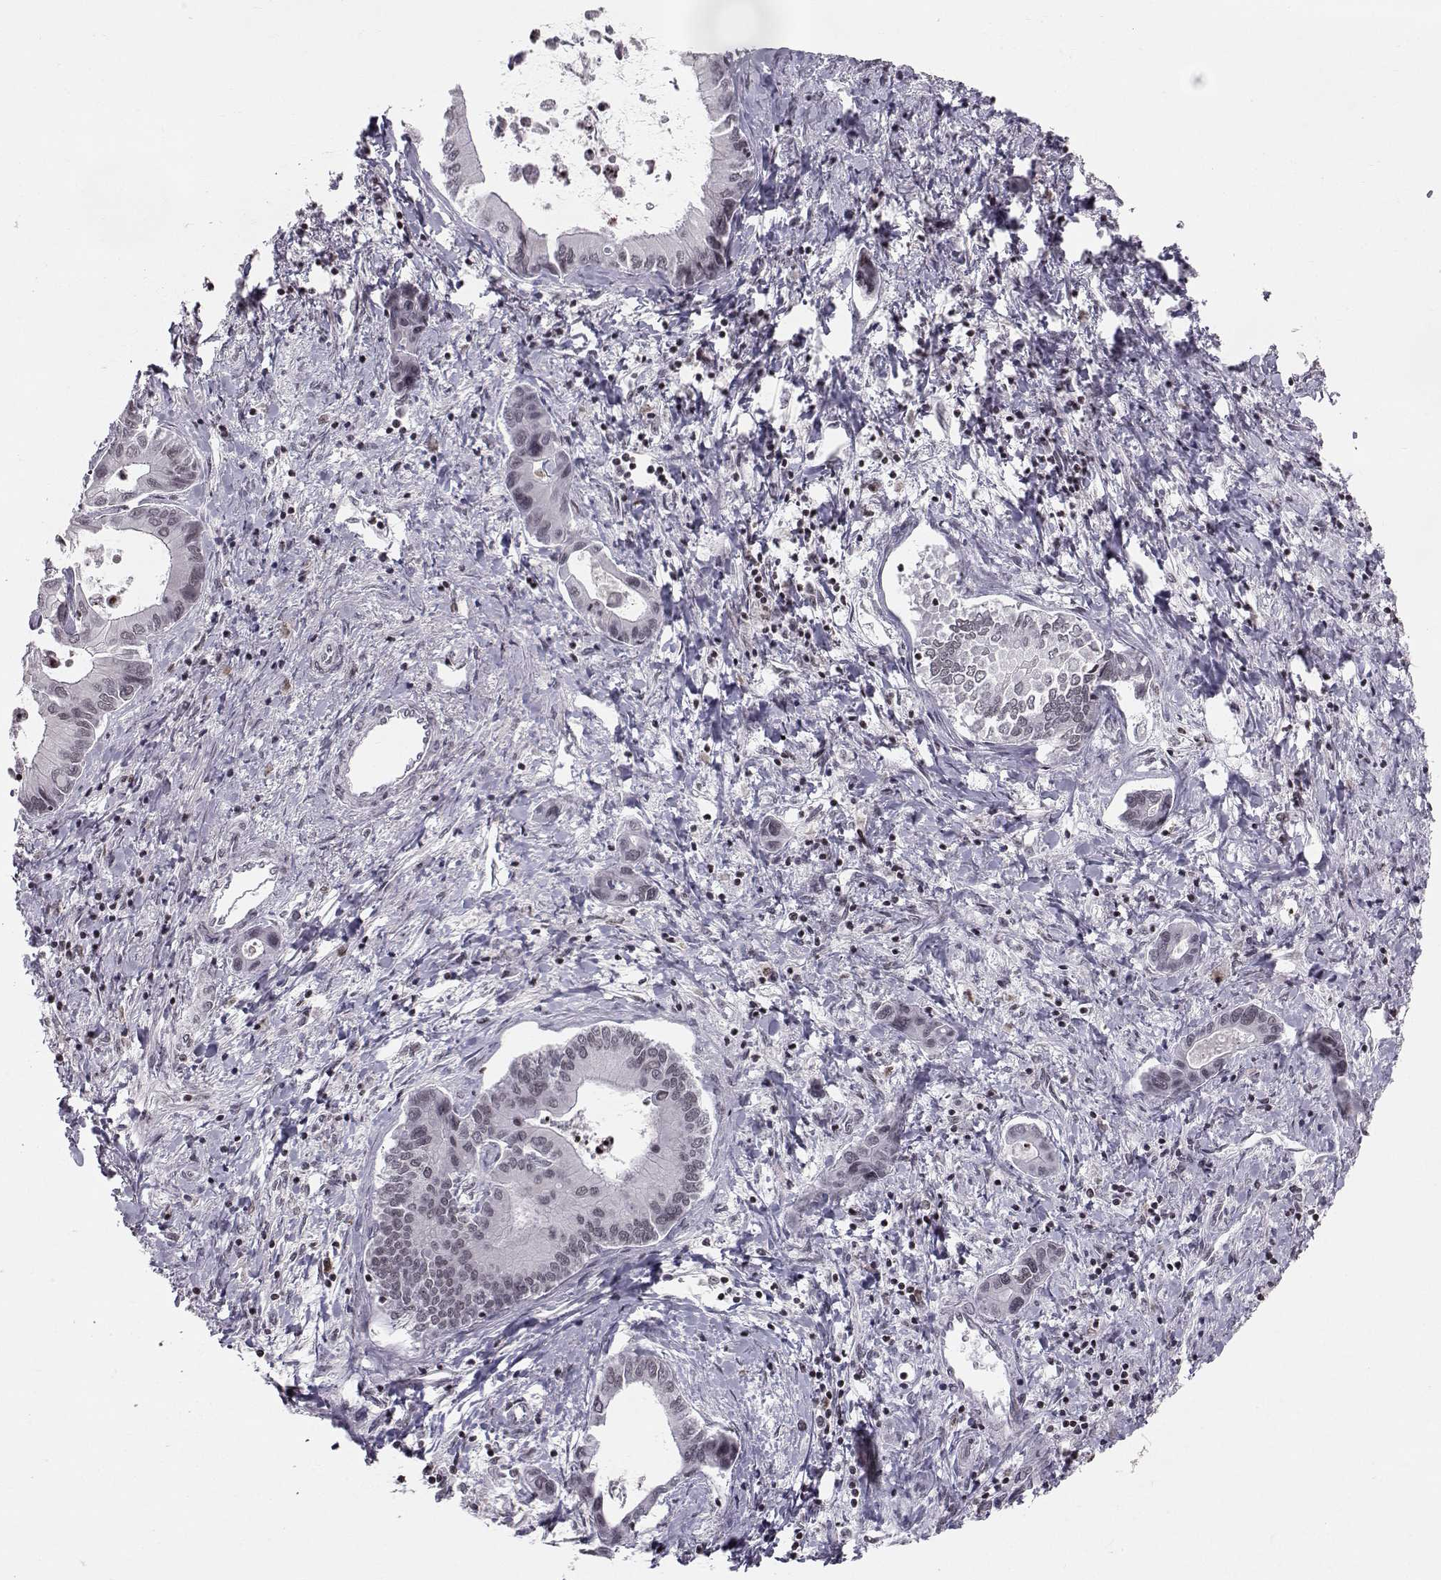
{"staining": {"intensity": "negative", "quantity": "none", "location": "none"}, "tissue": "liver cancer", "cell_type": "Tumor cells", "image_type": "cancer", "snomed": [{"axis": "morphology", "description": "Cholangiocarcinoma"}, {"axis": "topography", "description": "Liver"}], "caption": "High power microscopy histopathology image of an immunohistochemistry (IHC) histopathology image of cholangiocarcinoma (liver), revealing no significant positivity in tumor cells.", "gene": "MARCHF4", "patient": {"sex": "male", "age": 66}}